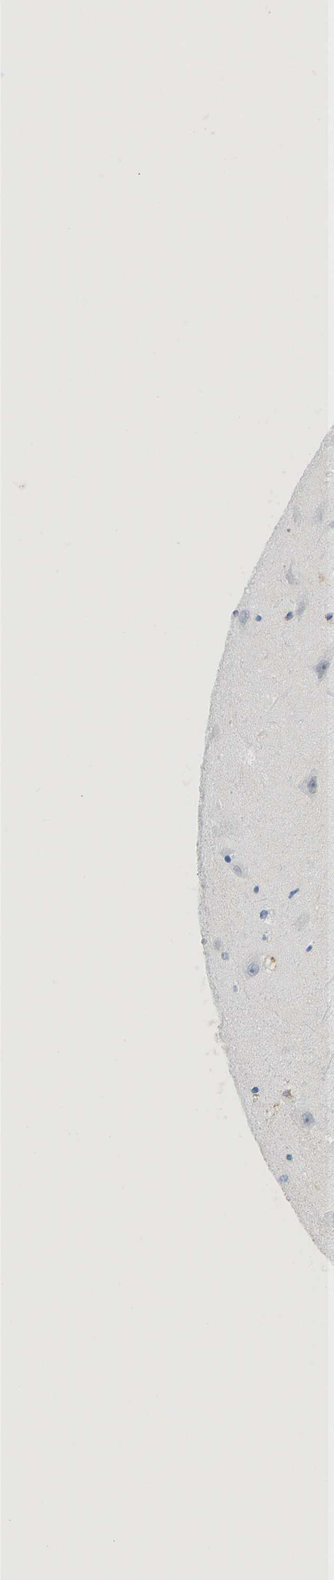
{"staining": {"intensity": "negative", "quantity": "none", "location": "none"}, "tissue": "hippocampus", "cell_type": "Glial cells", "image_type": "normal", "snomed": [{"axis": "morphology", "description": "Normal tissue, NOS"}, {"axis": "topography", "description": "Hippocampus"}], "caption": "Image shows no protein expression in glial cells of benign hippocampus.", "gene": "TXNDC2", "patient": {"sex": "male", "age": 45}}